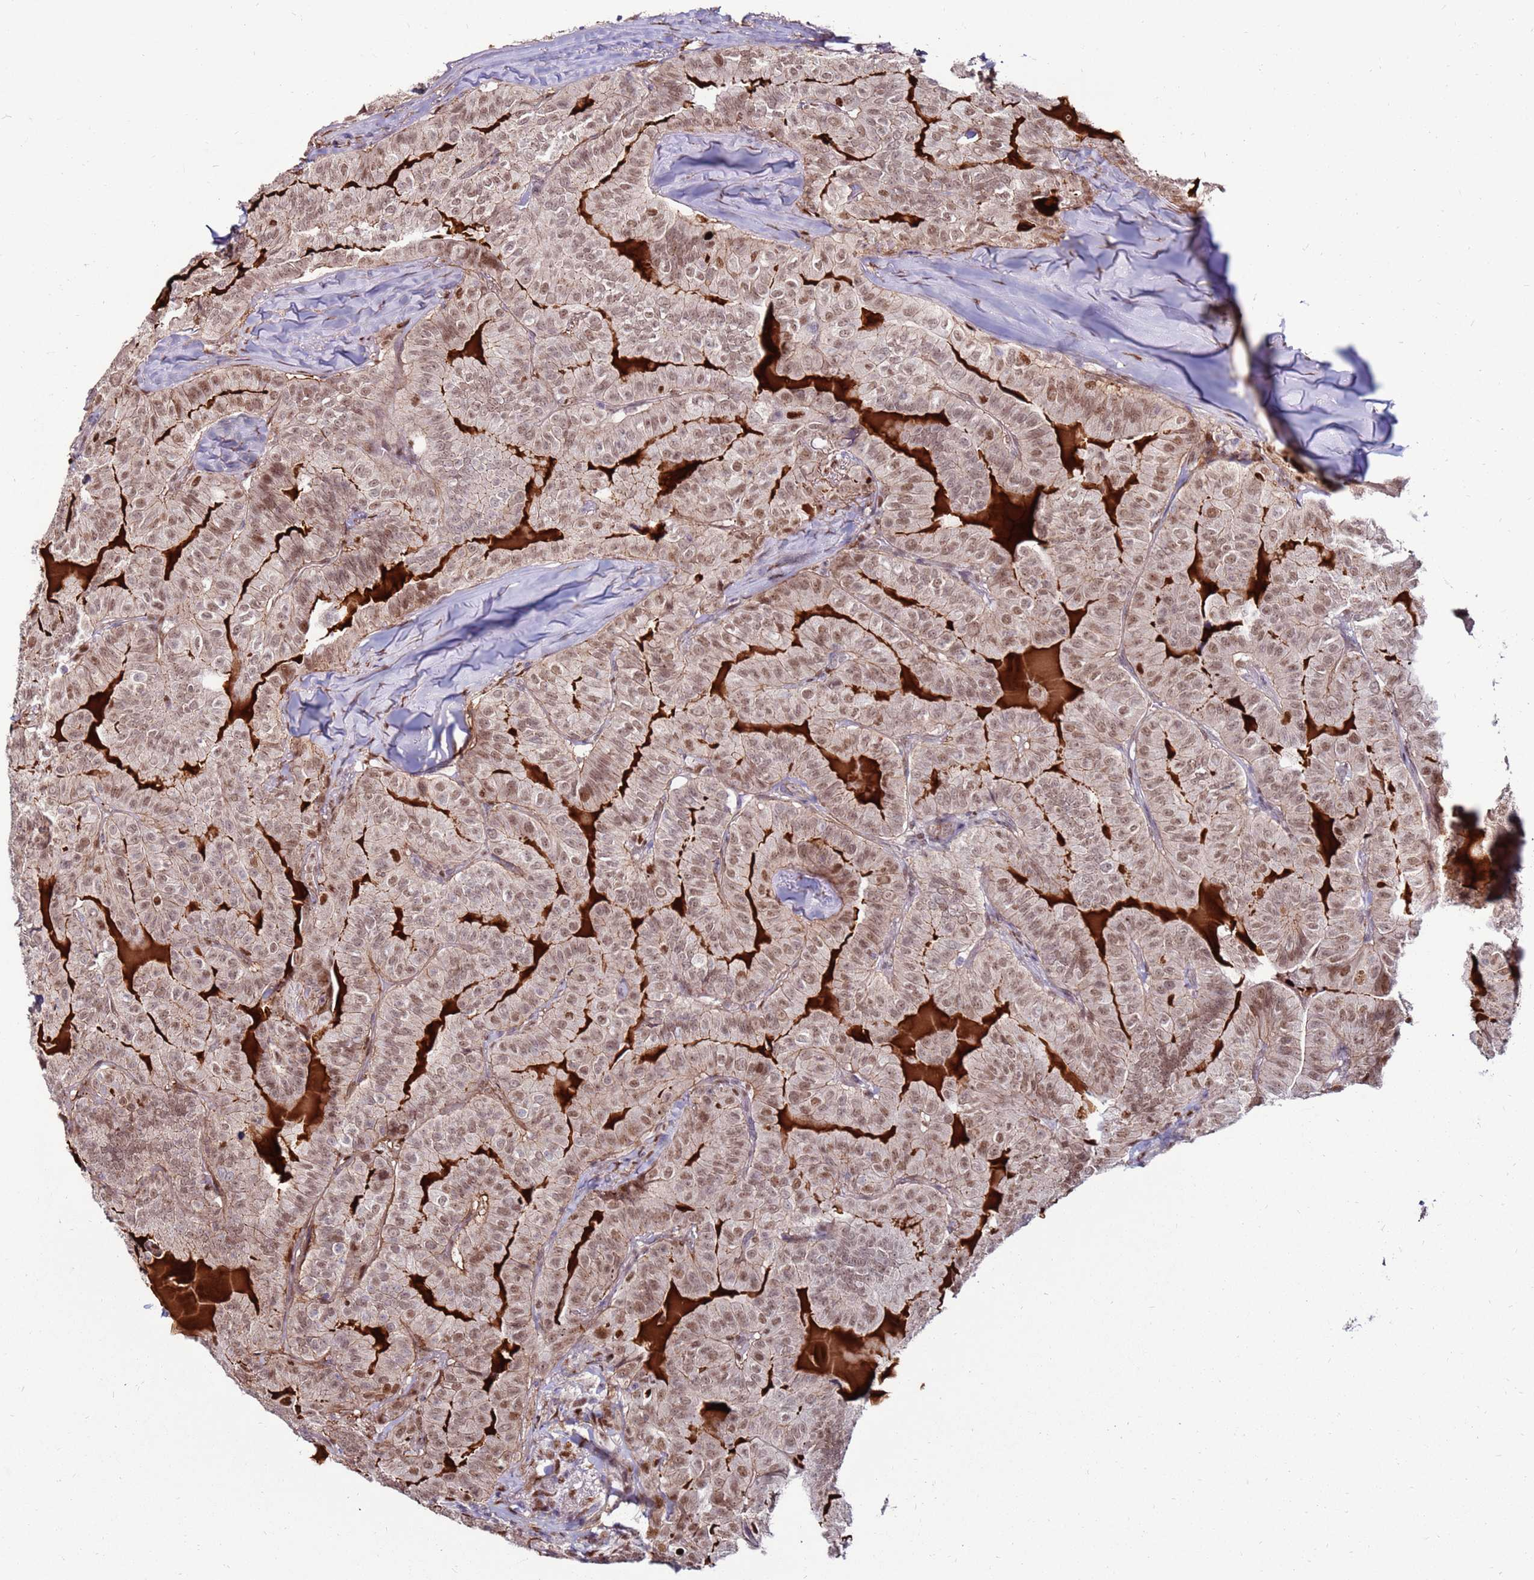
{"staining": {"intensity": "moderate", "quantity": ">75%", "location": "cytoplasmic/membranous,nuclear"}, "tissue": "thyroid cancer", "cell_type": "Tumor cells", "image_type": "cancer", "snomed": [{"axis": "morphology", "description": "Papillary adenocarcinoma, NOS"}, {"axis": "topography", "description": "Thyroid gland"}], "caption": "Papillary adenocarcinoma (thyroid) stained with DAB immunohistochemistry displays medium levels of moderate cytoplasmic/membranous and nuclear positivity in about >75% of tumor cells.", "gene": "KPNA4", "patient": {"sex": "female", "age": 68}}